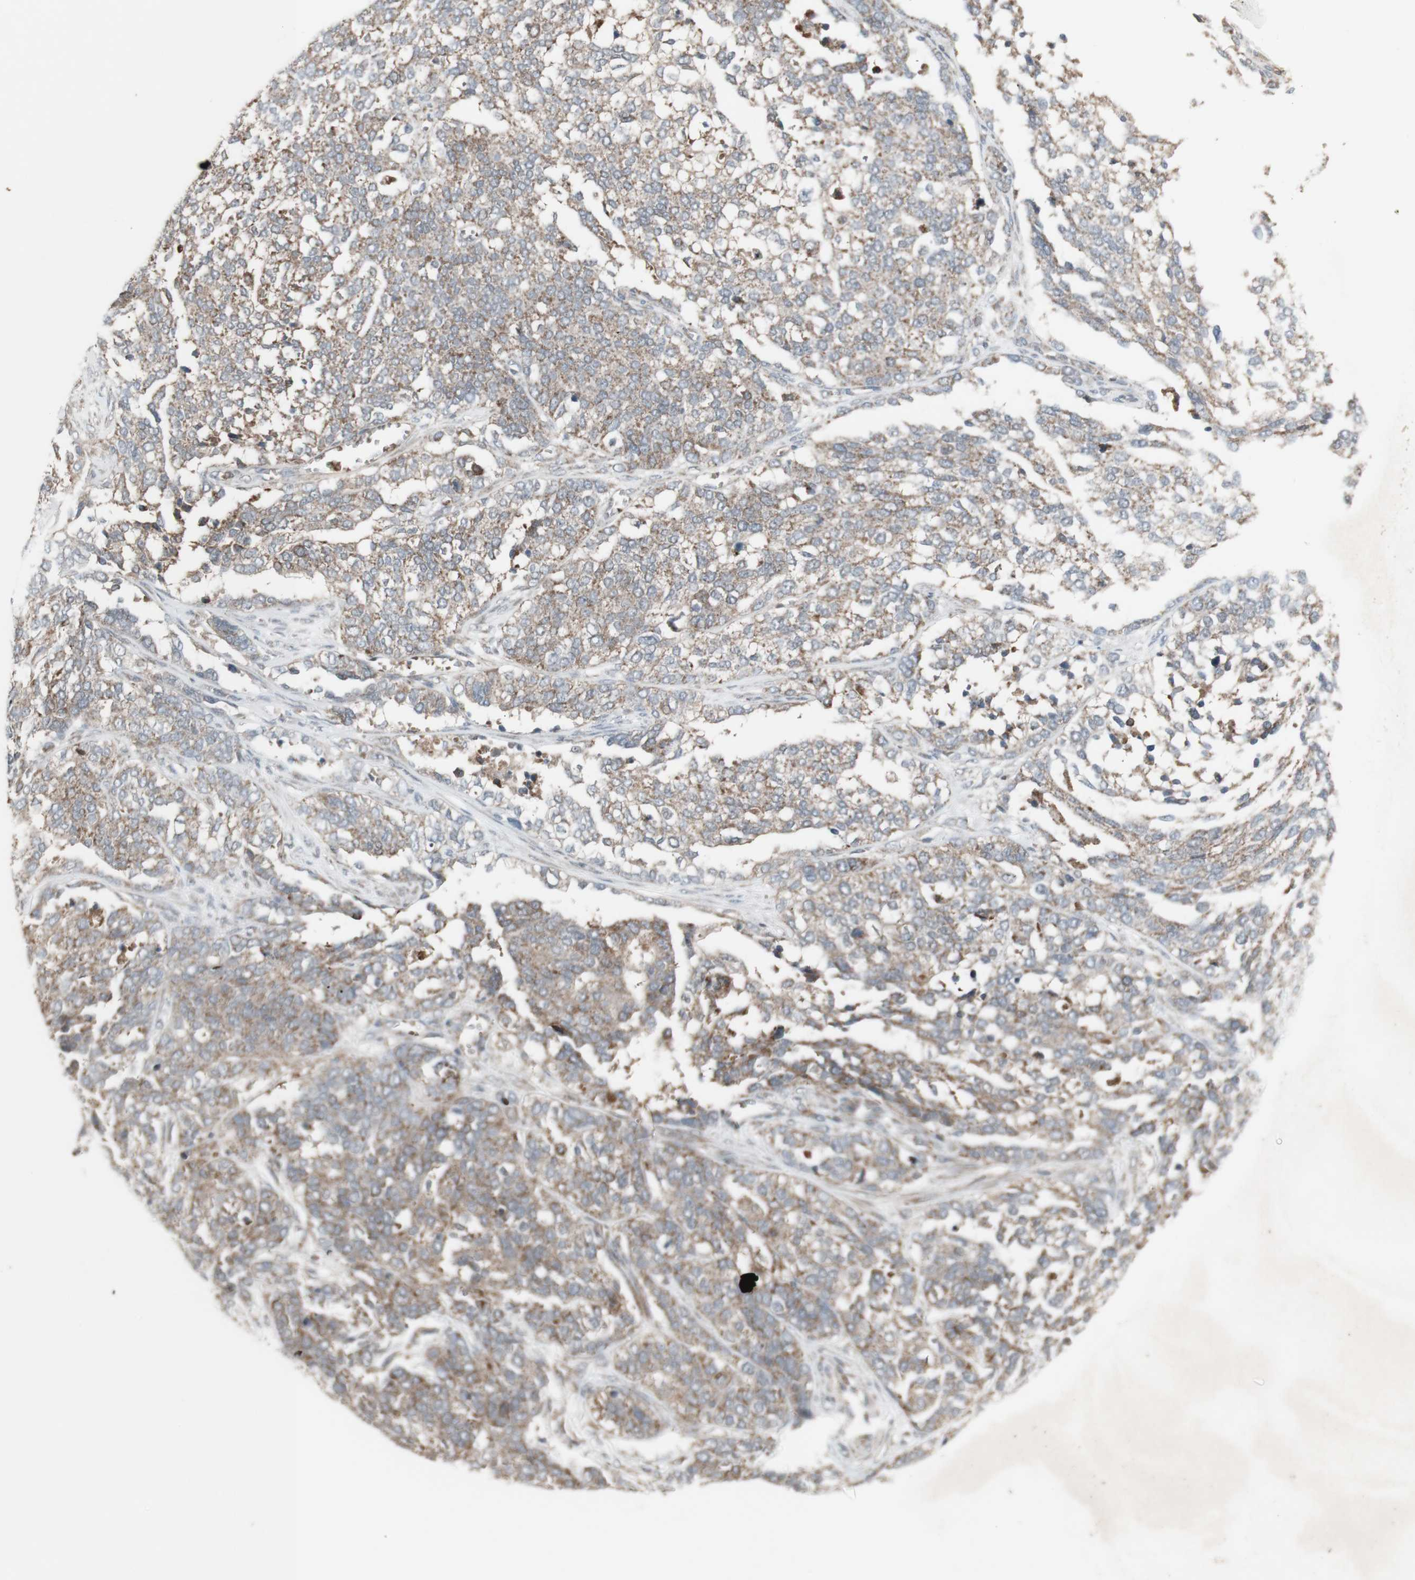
{"staining": {"intensity": "moderate", "quantity": "25%-75%", "location": "cytoplasmic/membranous"}, "tissue": "ovarian cancer", "cell_type": "Tumor cells", "image_type": "cancer", "snomed": [{"axis": "morphology", "description": "Cystadenocarcinoma, serous, NOS"}, {"axis": "topography", "description": "Ovary"}], "caption": "Serous cystadenocarcinoma (ovarian) was stained to show a protein in brown. There is medium levels of moderate cytoplasmic/membranous positivity in approximately 25%-75% of tumor cells.", "gene": "SHC1", "patient": {"sex": "female", "age": 44}}